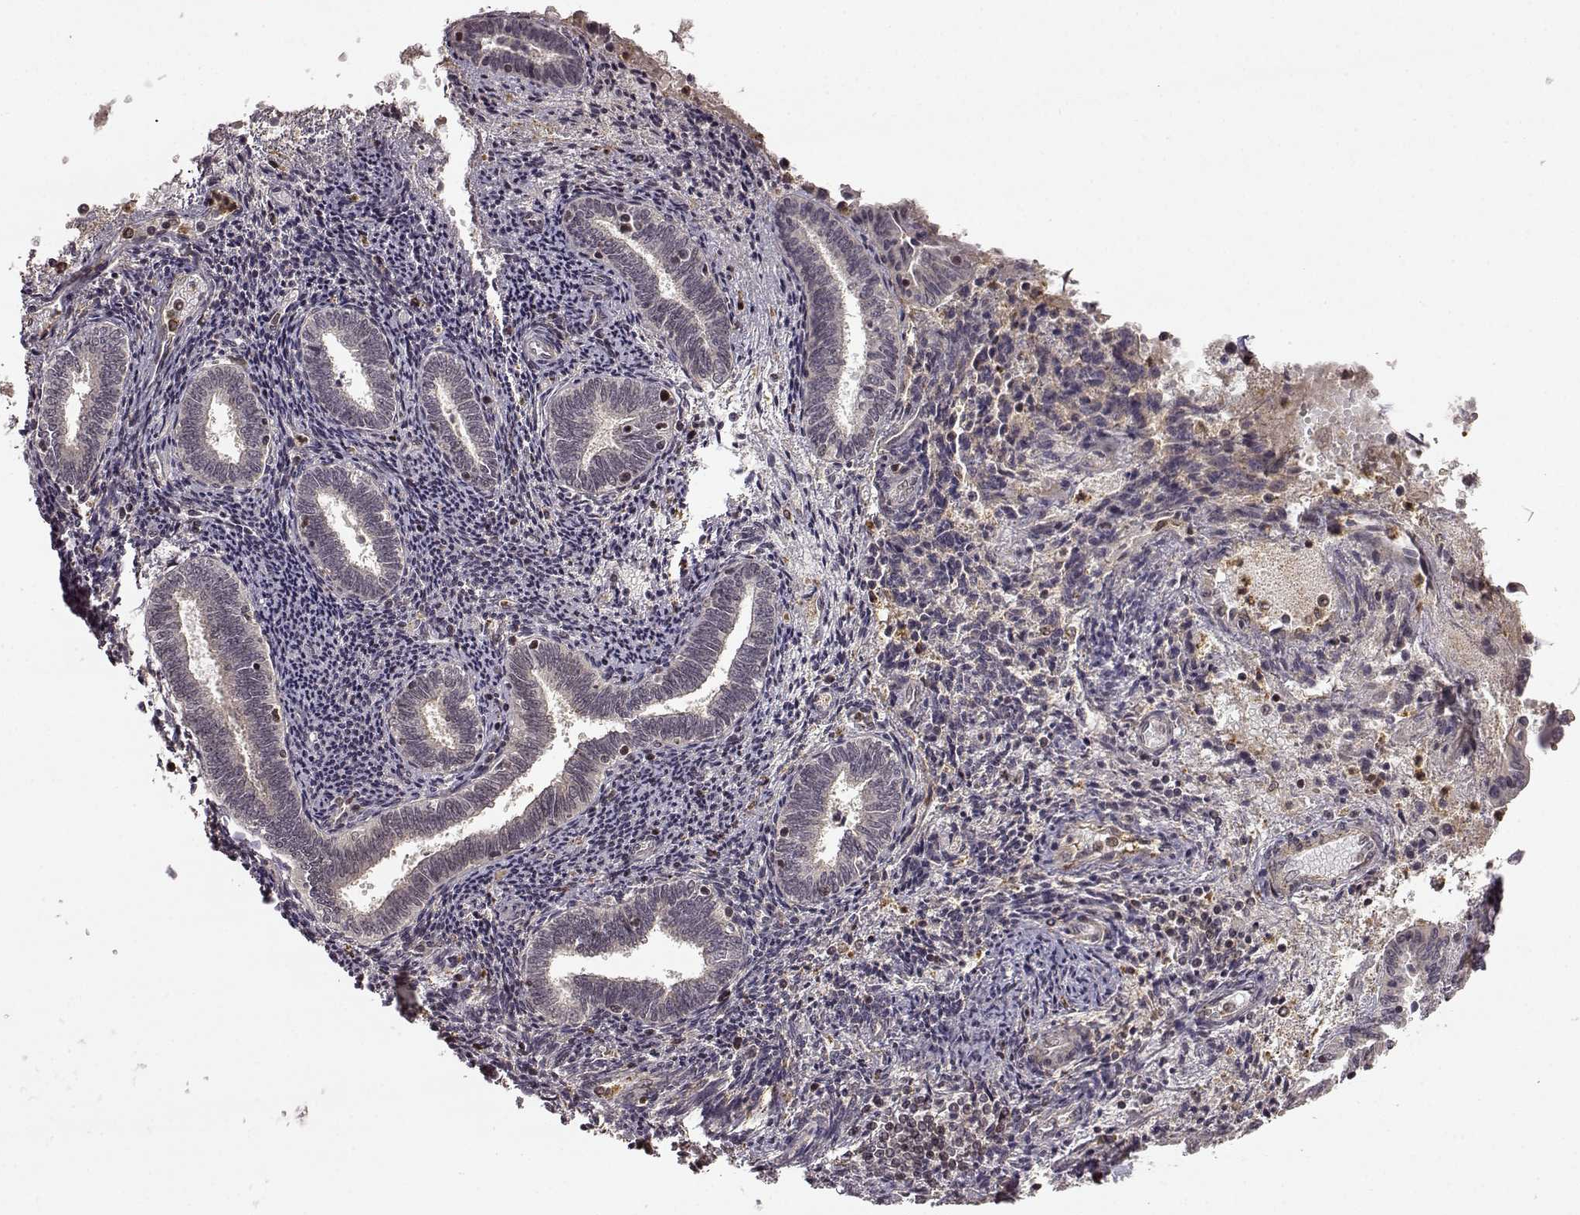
{"staining": {"intensity": "negative", "quantity": "none", "location": "none"}, "tissue": "endometrium", "cell_type": "Cells in endometrial stroma", "image_type": "normal", "snomed": [{"axis": "morphology", "description": "Normal tissue, NOS"}, {"axis": "topography", "description": "Endometrium"}], "caption": "This micrograph is of benign endometrium stained with immunohistochemistry (IHC) to label a protein in brown with the nuclei are counter-stained blue. There is no staining in cells in endometrial stroma. (DAB (3,3'-diaminobenzidine) immunohistochemistry (IHC) visualized using brightfield microscopy, high magnification).", "gene": "TRMU", "patient": {"sex": "female", "age": 42}}